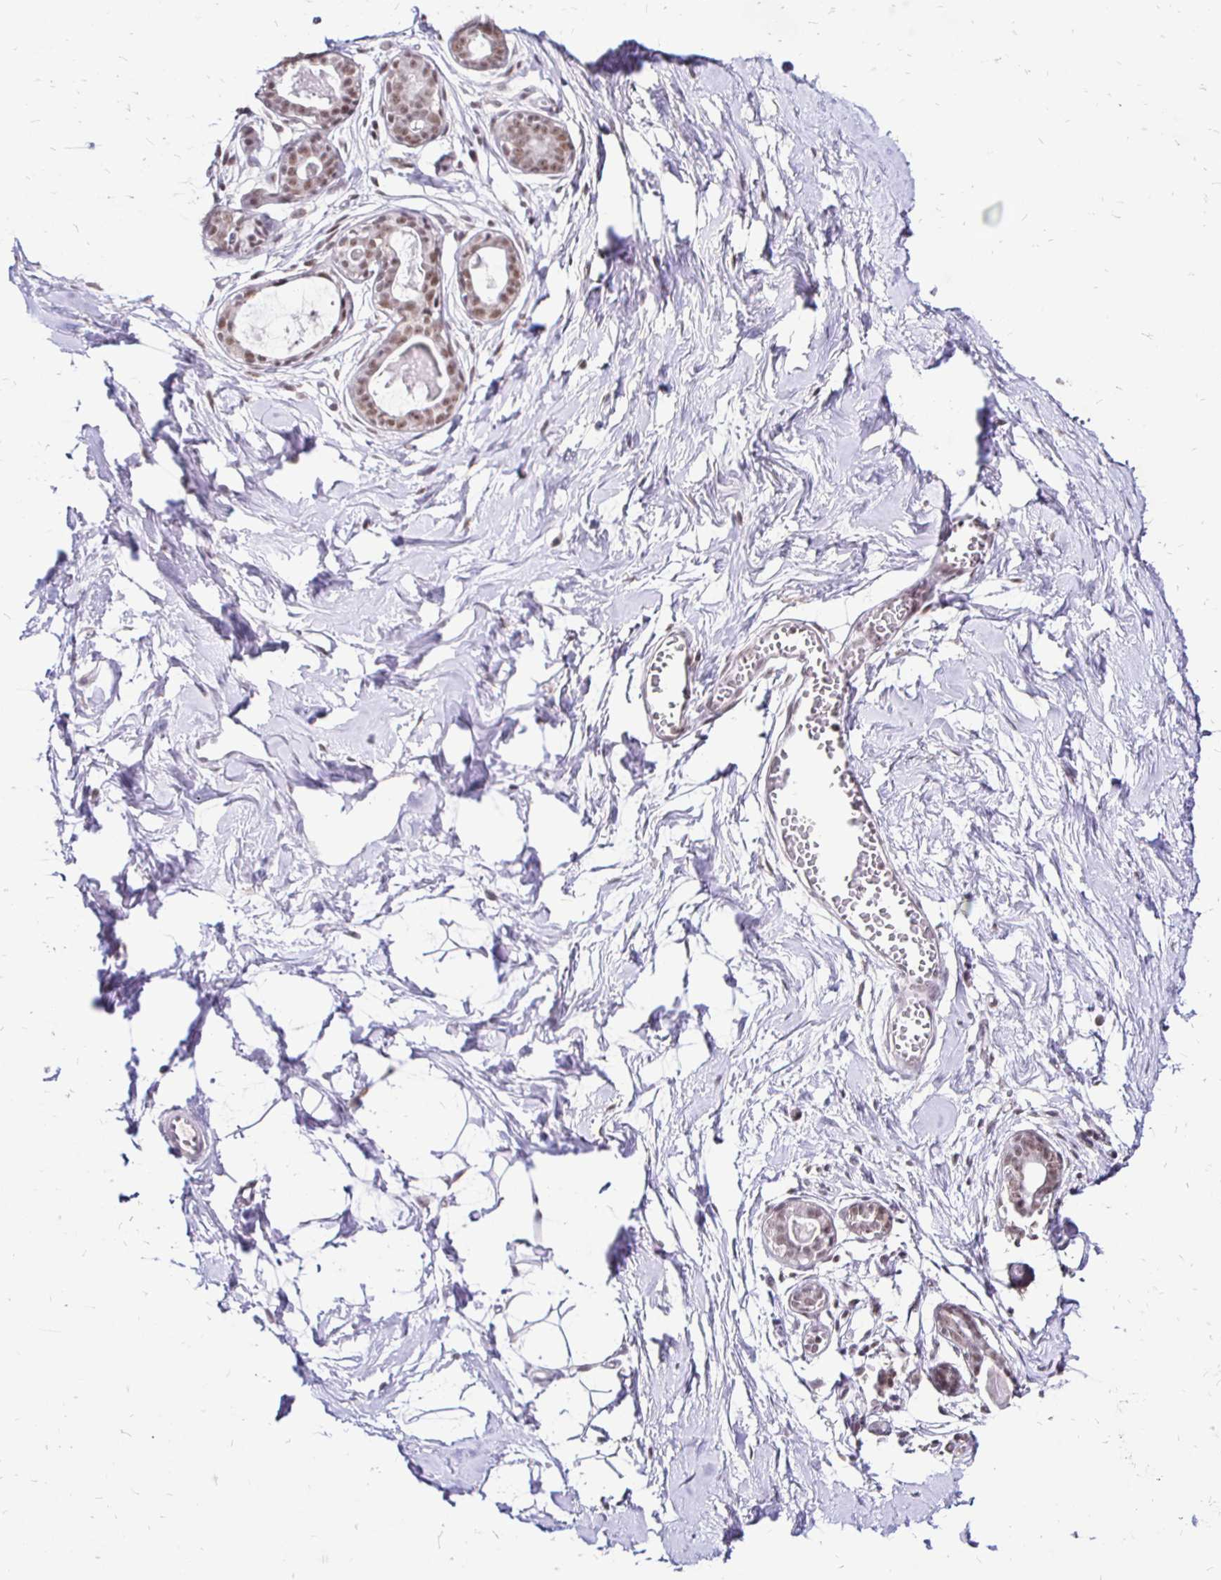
{"staining": {"intensity": "negative", "quantity": "none", "location": "none"}, "tissue": "breast", "cell_type": "Adipocytes", "image_type": "normal", "snomed": [{"axis": "morphology", "description": "Normal tissue, NOS"}, {"axis": "topography", "description": "Breast"}], "caption": "IHC histopathology image of normal human breast stained for a protein (brown), which shows no staining in adipocytes.", "gene": "SIN3A", "patient": {"sex": "female", "age": 45}}